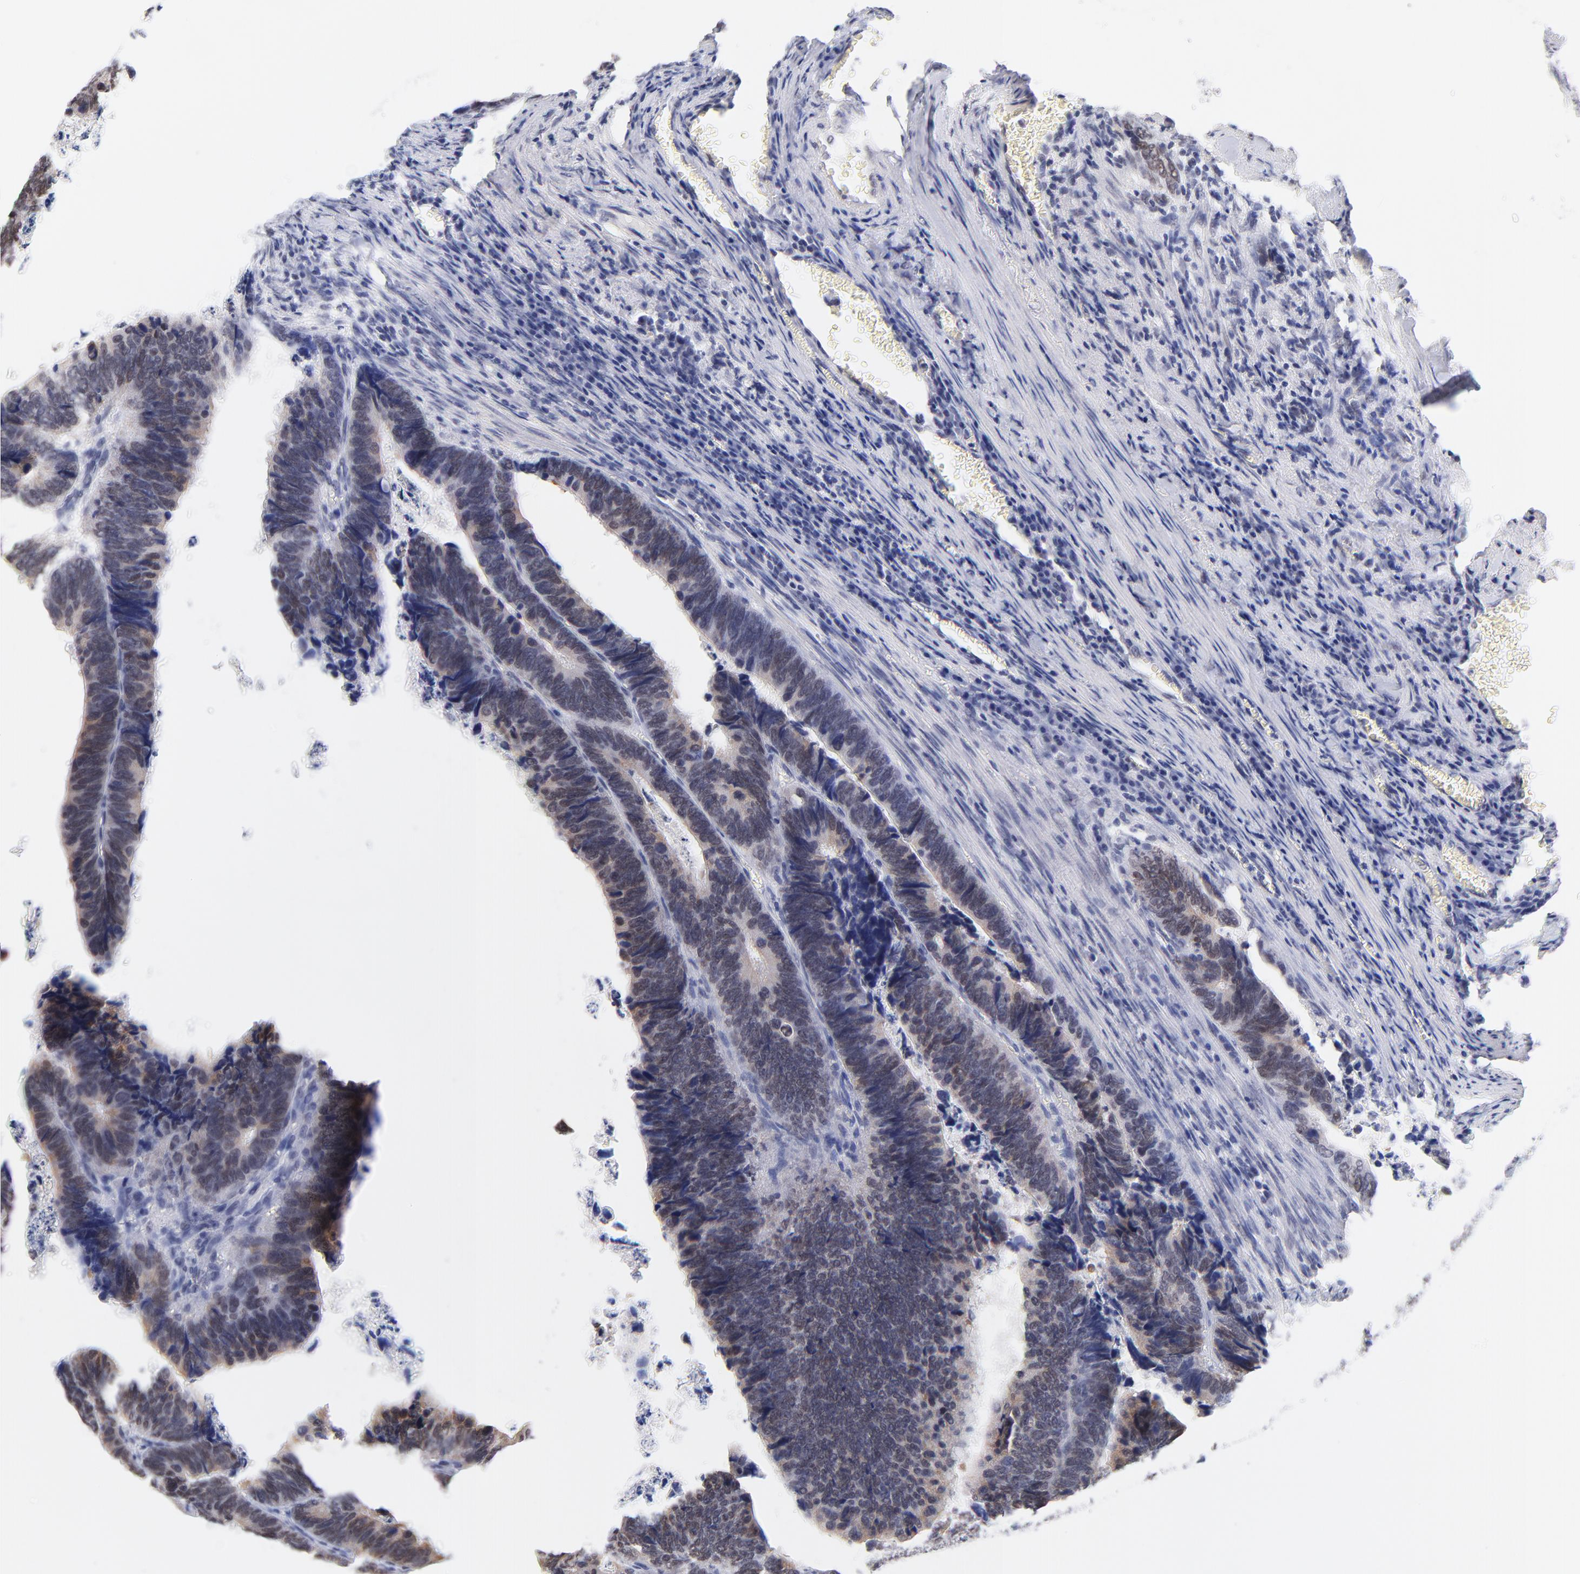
{"staining": {"intensity": "moderate", "quantity": ">75%", "location": "nuclear"}, "tissue": "colorectal cancer", "cell_type": "Tumor cells", "image_type": "cancer", "snomed": [{"axis": "morphology", "description": "Adenocarcinoma, NOS"}, {"axis": "topography", "description": "Colon"}], "caption": "Protein expression analysis of human colorectal cancer (adenocarcinoma) reveals moderate nuclear expression in about >75% of tumor cells. The staining is performed using DAB (3,3'-diaminobenzidine) brown chromogen to label protein expression. The nuclei are counter-stained blue using hematoxylin.", "gene": "ZNF74", "patient": {"sex": "male", "age": 72}}